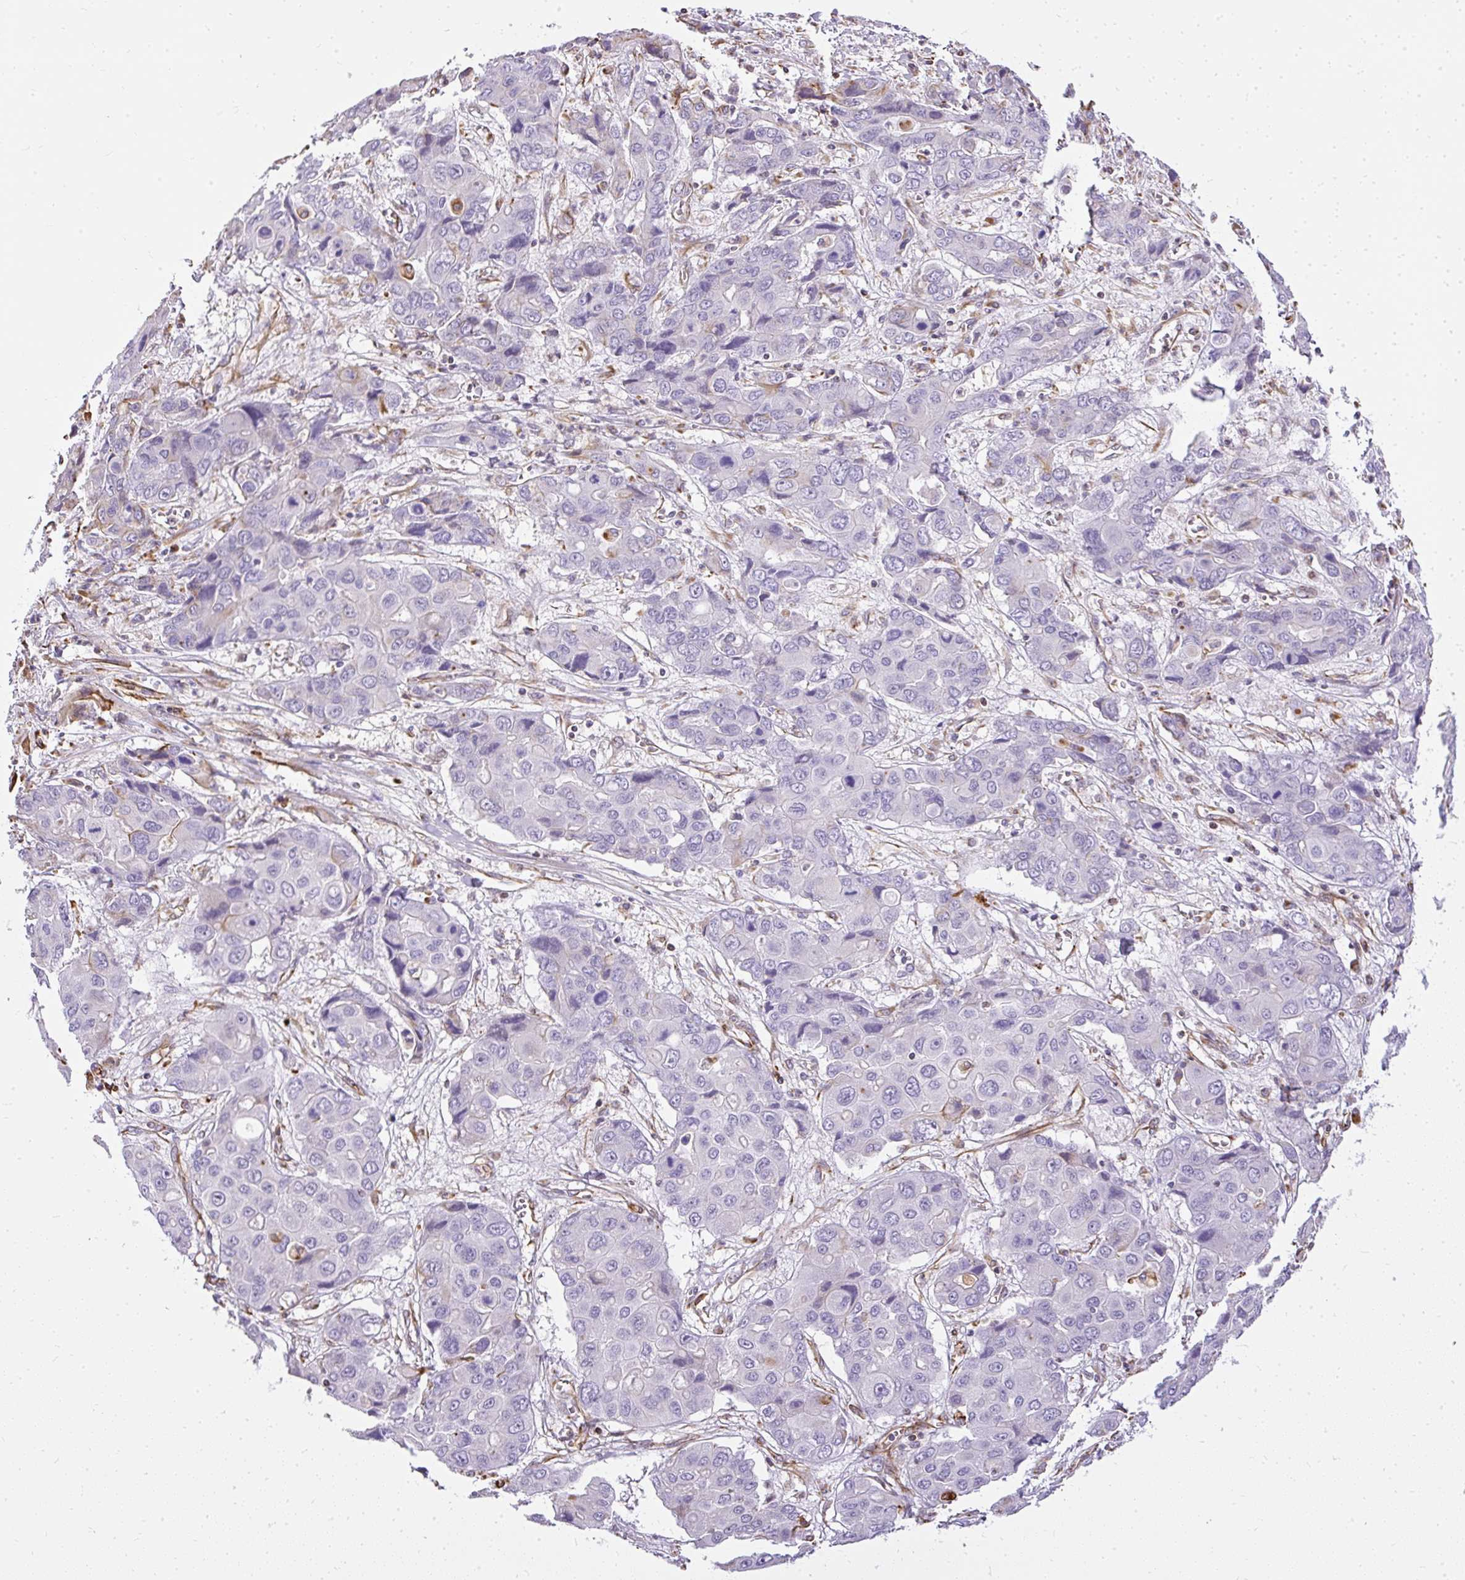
{"staining": {"intensity": "negative", "quantity": "none", "location": "none"}, "tissue": "liver cancer", "cell_type": "Tumor cells", "image_type": "cancer", "snomed": [{"axis": "morphology", "description": "Cholangiocarcinoma"}, {"axis": "topography", "description": "Liver"}], "caption": "Image shows no significant protein expression in tumor cells of liver cholangiocarcinoma.", "gene": "PLS1", "patient": {"sex": "male", "age": 67}}